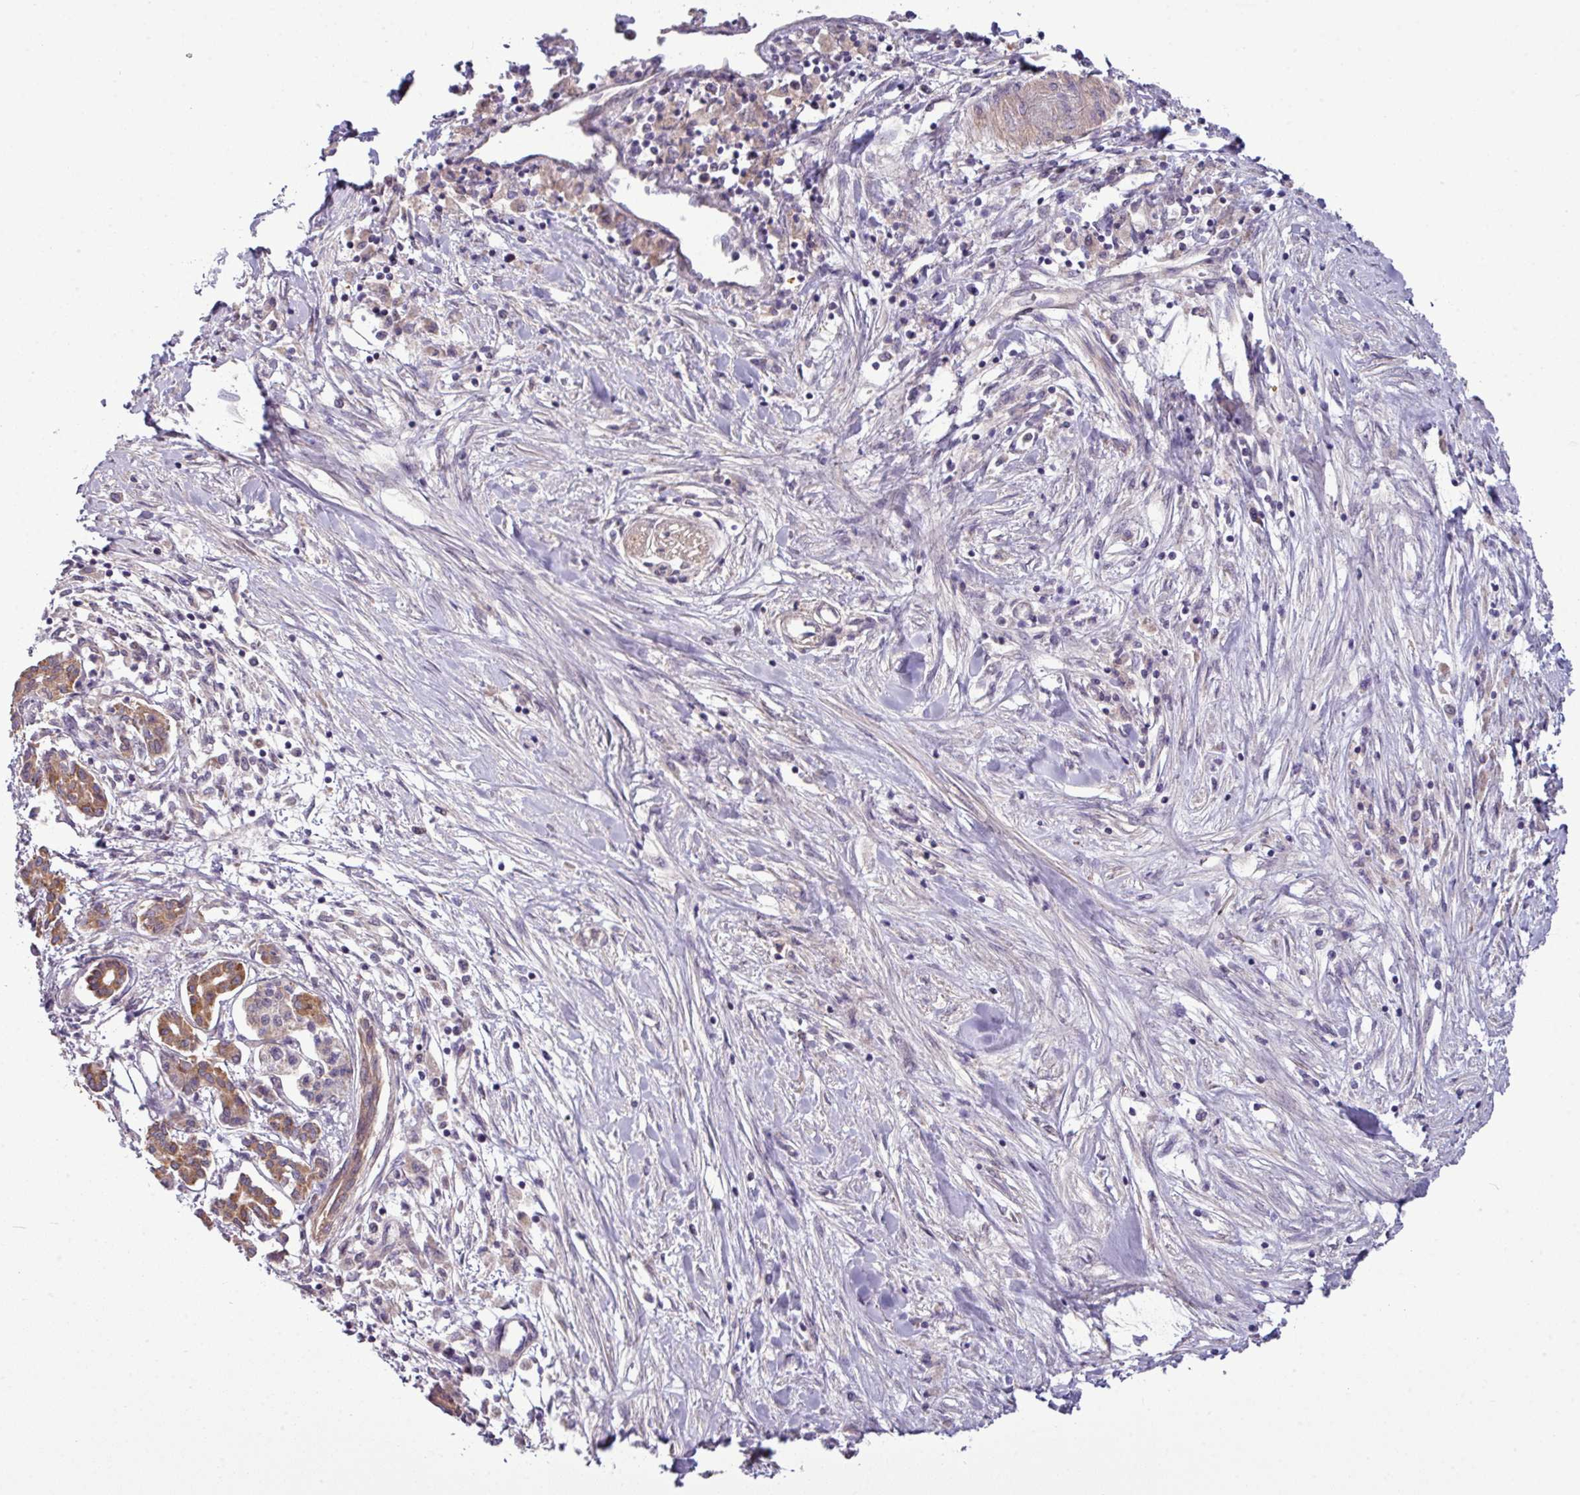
{"staining": {"intensity": "moderate", "quantity": ">75%", "location": "cytoplasmic/membranous"}, "tissue": "pancreatic cancer", "cell_type": "Tumor cells", "image_type": "cancer", "snomed": [{"axis": "morphology", "description": "Adenocarcinoma, NOS"}, {"axis": "topography", "description": "Pancreas"}], "caption": "High-power microscopy captured an immunohistochemistry micrograph of adenocarcinoma (pancreatic), revealing moderate cytoplasmic/membranous staining in approximately >75% of tumor cells. The staining was performed using DAB (3,3'-diaminobenzidine), with brown indicating positive protein expression. Nuclei are stained blue with hematoxylin.", "gene": "ZNF217", "patient": {"sex": "female", "age": 50}}